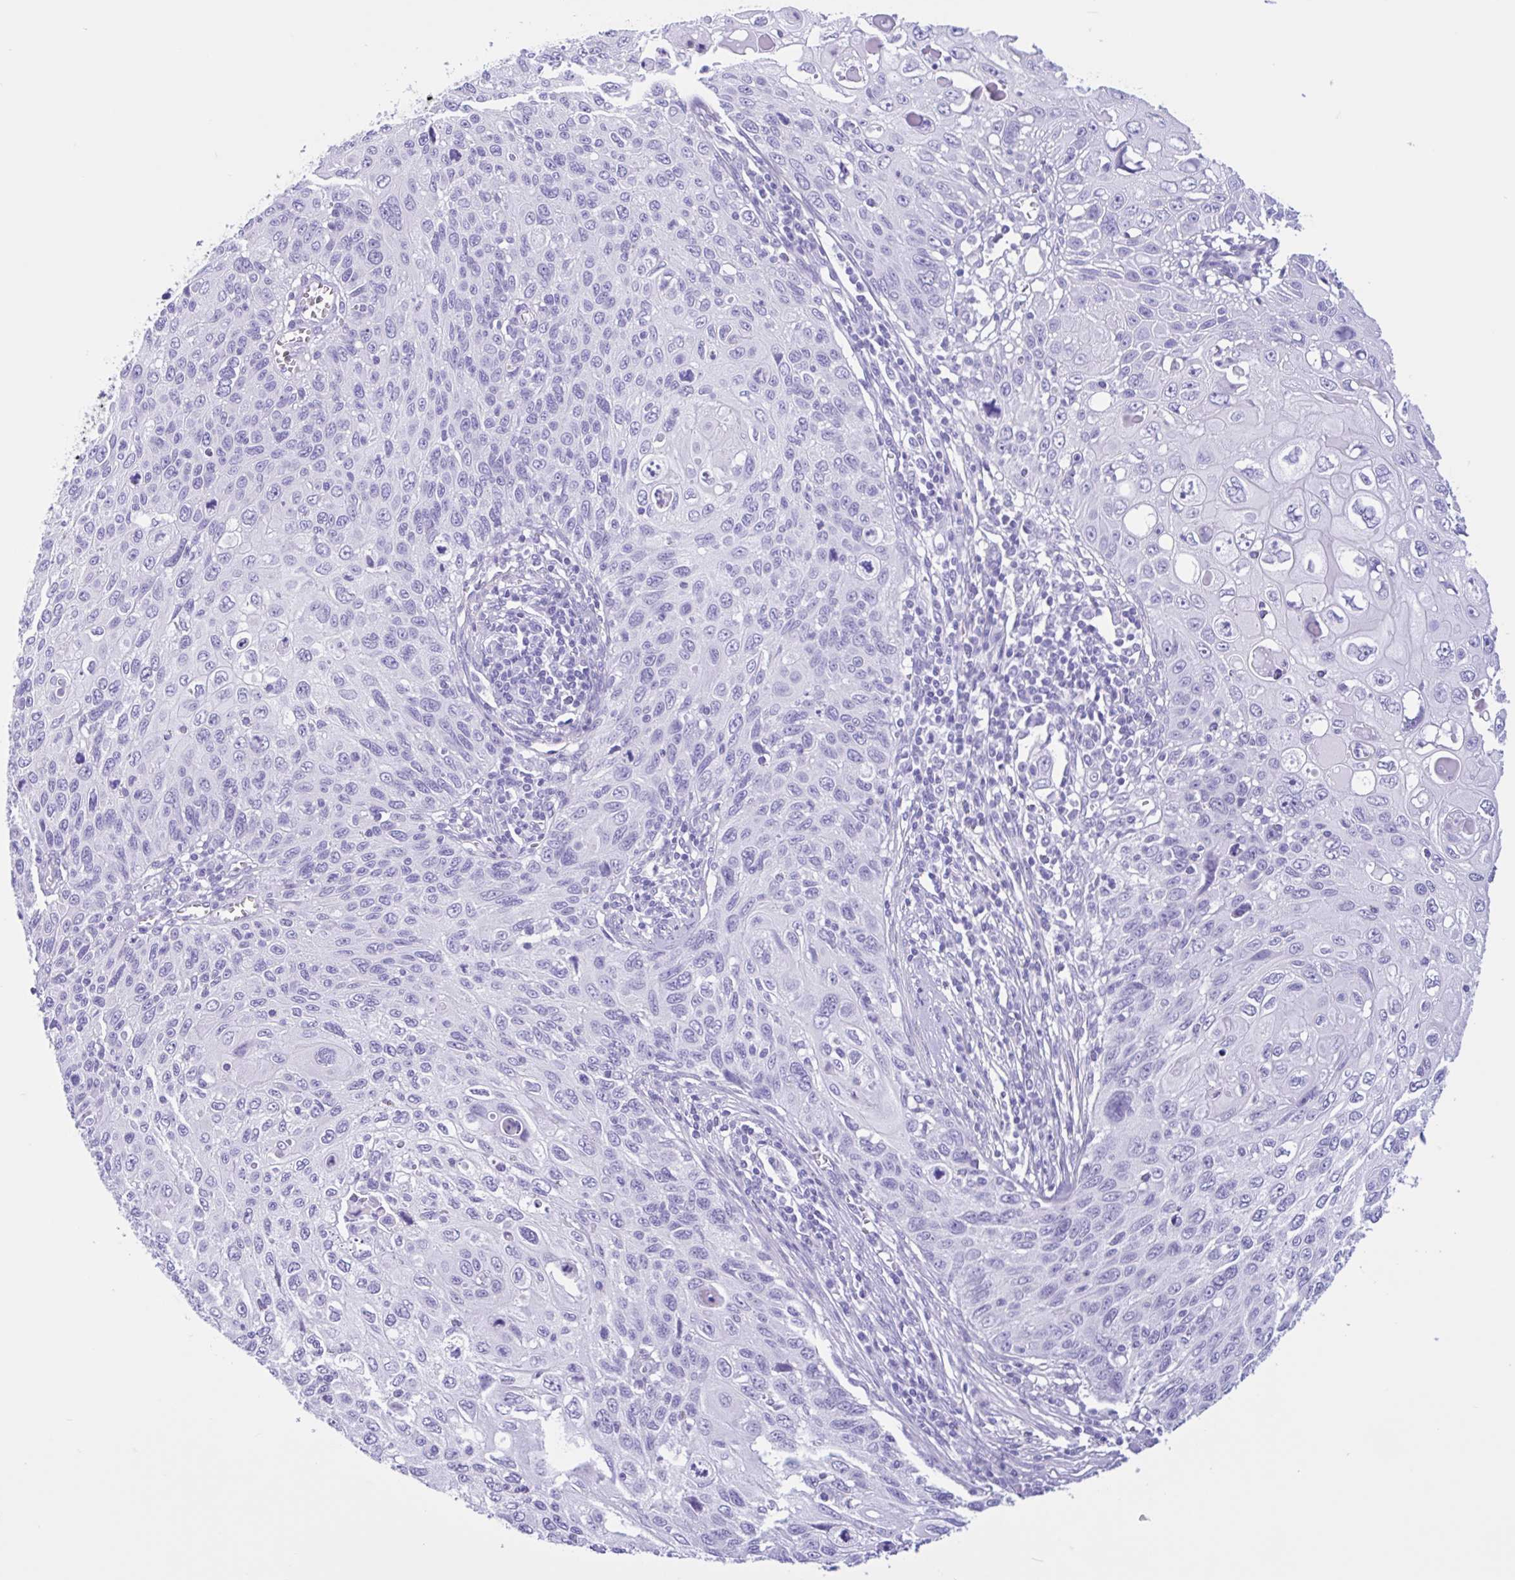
{"staining": {"intensity": "negative", "quantity": "none", "location": "none"}, "tissue": "cervical cancer", "cell_type": "Tumor cells", "image_type": "cancer", "snomed": [{"axis": "morphology", "description": "Squamous cell carcinoma, NOS"}, {"axis": "topography", "description": "Cervix"}], "caption": "The histopathology image reveals no staining of tumor cells in squamous cell carcinoma (cervical).", "gene": "IAPP", "patient": {"sex": "female", "age": 70}}